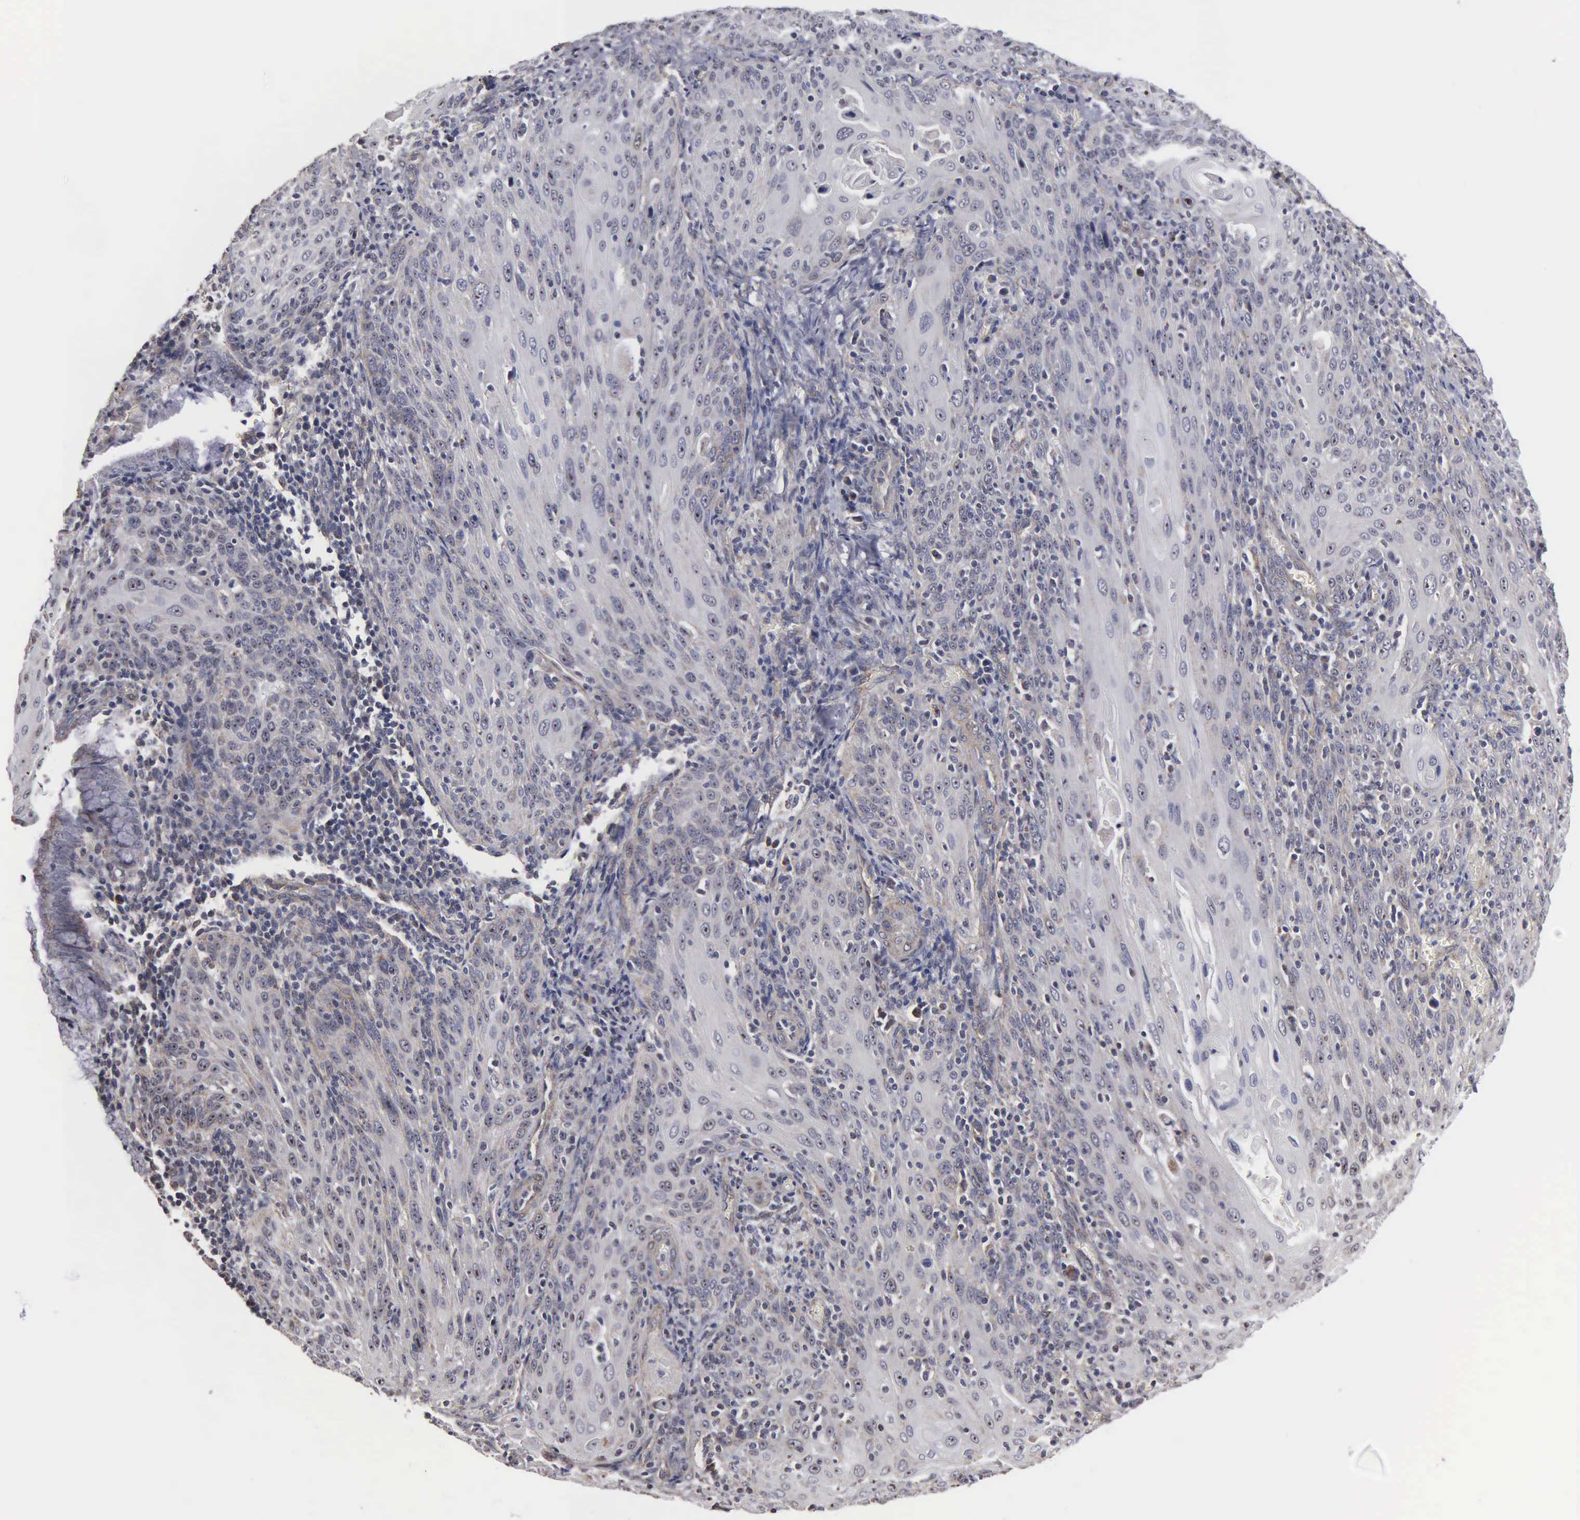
{"staining": {"intensity": "weak", "quantity": "<25%", "location": "cytoplasmic/membranous"}, "tissue": "cervical cancer", "cell_type": "Tumor cells", "image_type": "cancer", "snomed": [{"axis": "morphology", "description": "Squamous cell carcinoma, NOS"}, {"axis": "topography", "description": "Cervix"}], "caption": "DAB immunohistochemical staining of cervical squamous cell carcinoma demonstrates no significant staining in tumor cells.", "gene": "NGDN", "patient": {"sex": "female", "age": 54}}